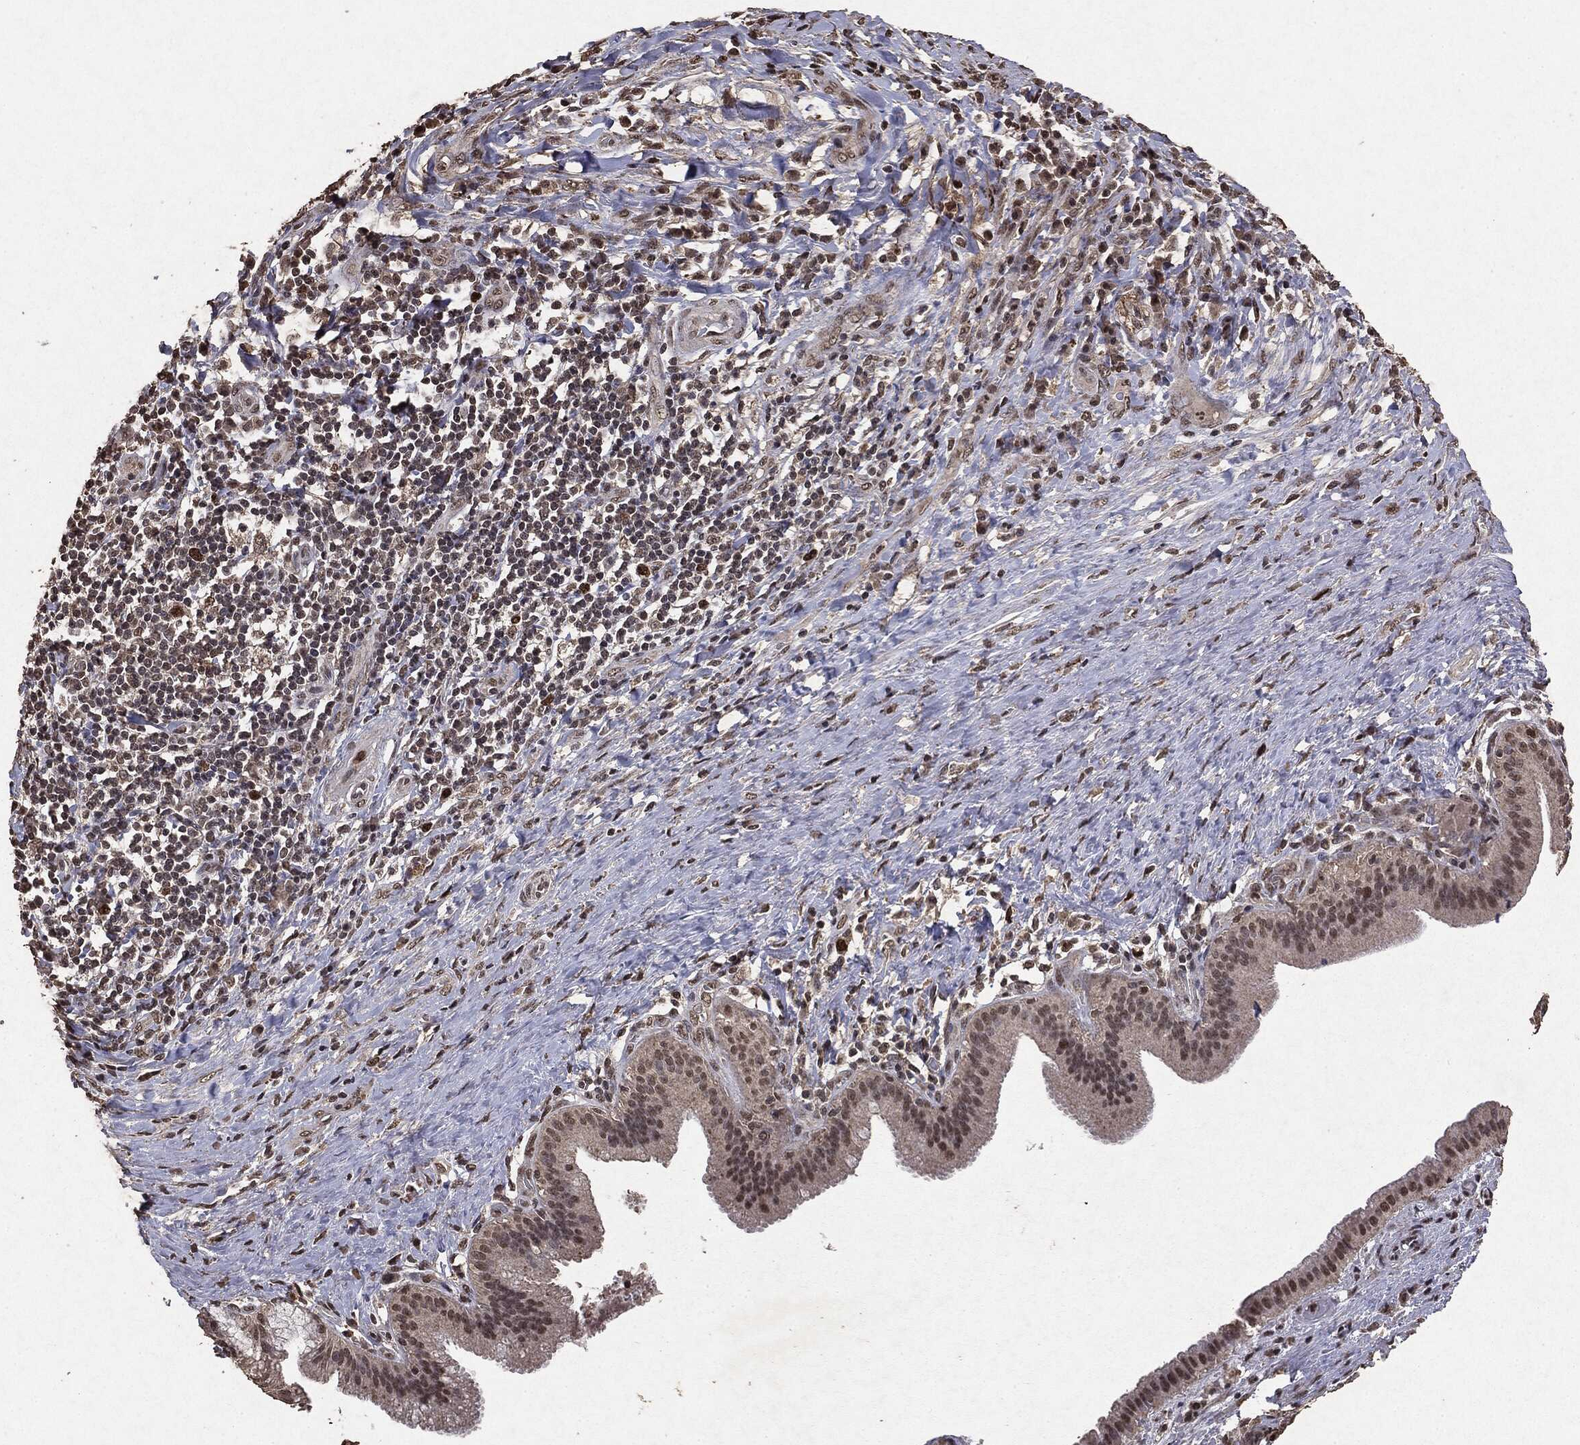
{"staining": {"intensity": "moderate", "quantity": "<25%", "location": "nuclear"}, "tissue": "liver cancer", "cell_type": "Tumor cells", "image_type": "cancer", "snomed": [{"axis": "morphology", "description": "Cholangiocarcinoma"}, {"axis": "topography", "description": "Liver"}], "caption": "Immunohistochemistry image of neoplastic tissue: human liver cholangiocarcinoma stained using immunohistochemistry (IHC) exhibits low levels of moderate protein expression localized specifically in the nuclear of tumor cells, appearing as a nuclear brown color.", "gene": "RAD18", "patient": {"sex": "female", "age": 73}}